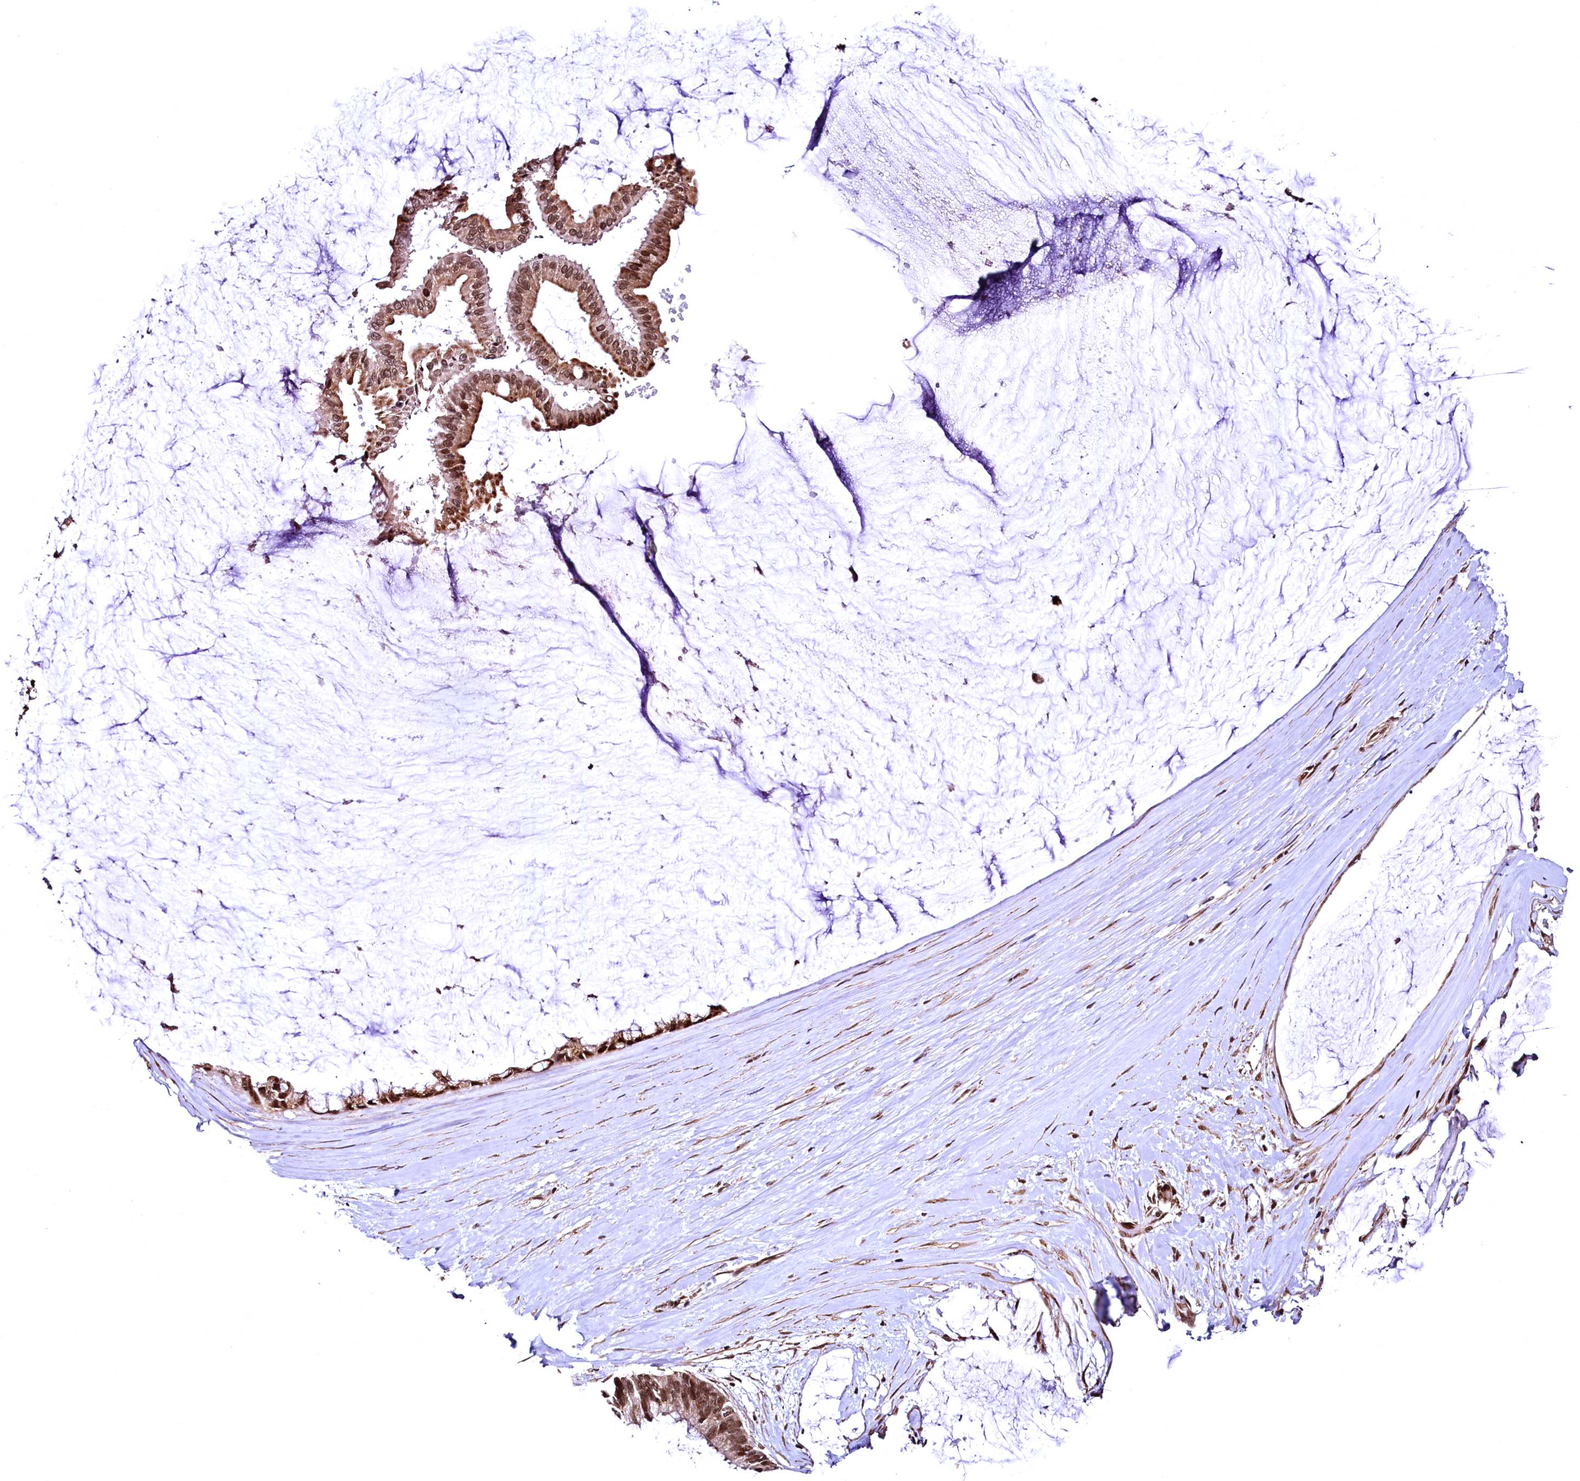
{"staining": {"intensity": "moderate", "quantity": ">75%", "location": "cytoplasmic/membranous,nuclear"}, "tissue": "ovarian cancer", "cell_type": "Tumor cells", "image_type": "cancer", "snomed": [{"axis": "morphology", "description": "Cystadenocarcinoma, mucinous, NOS"}, {"axis": "topography", "description": "Ovary"}], "caption": "Protein expression analysis of ovarian cancer reveals moderate cytoplasmic/membranous and nuclear staining in approximately >75% of tumor cells.", "gene": "PDS5B", "patient": {"sex": "female", "age": 39}}